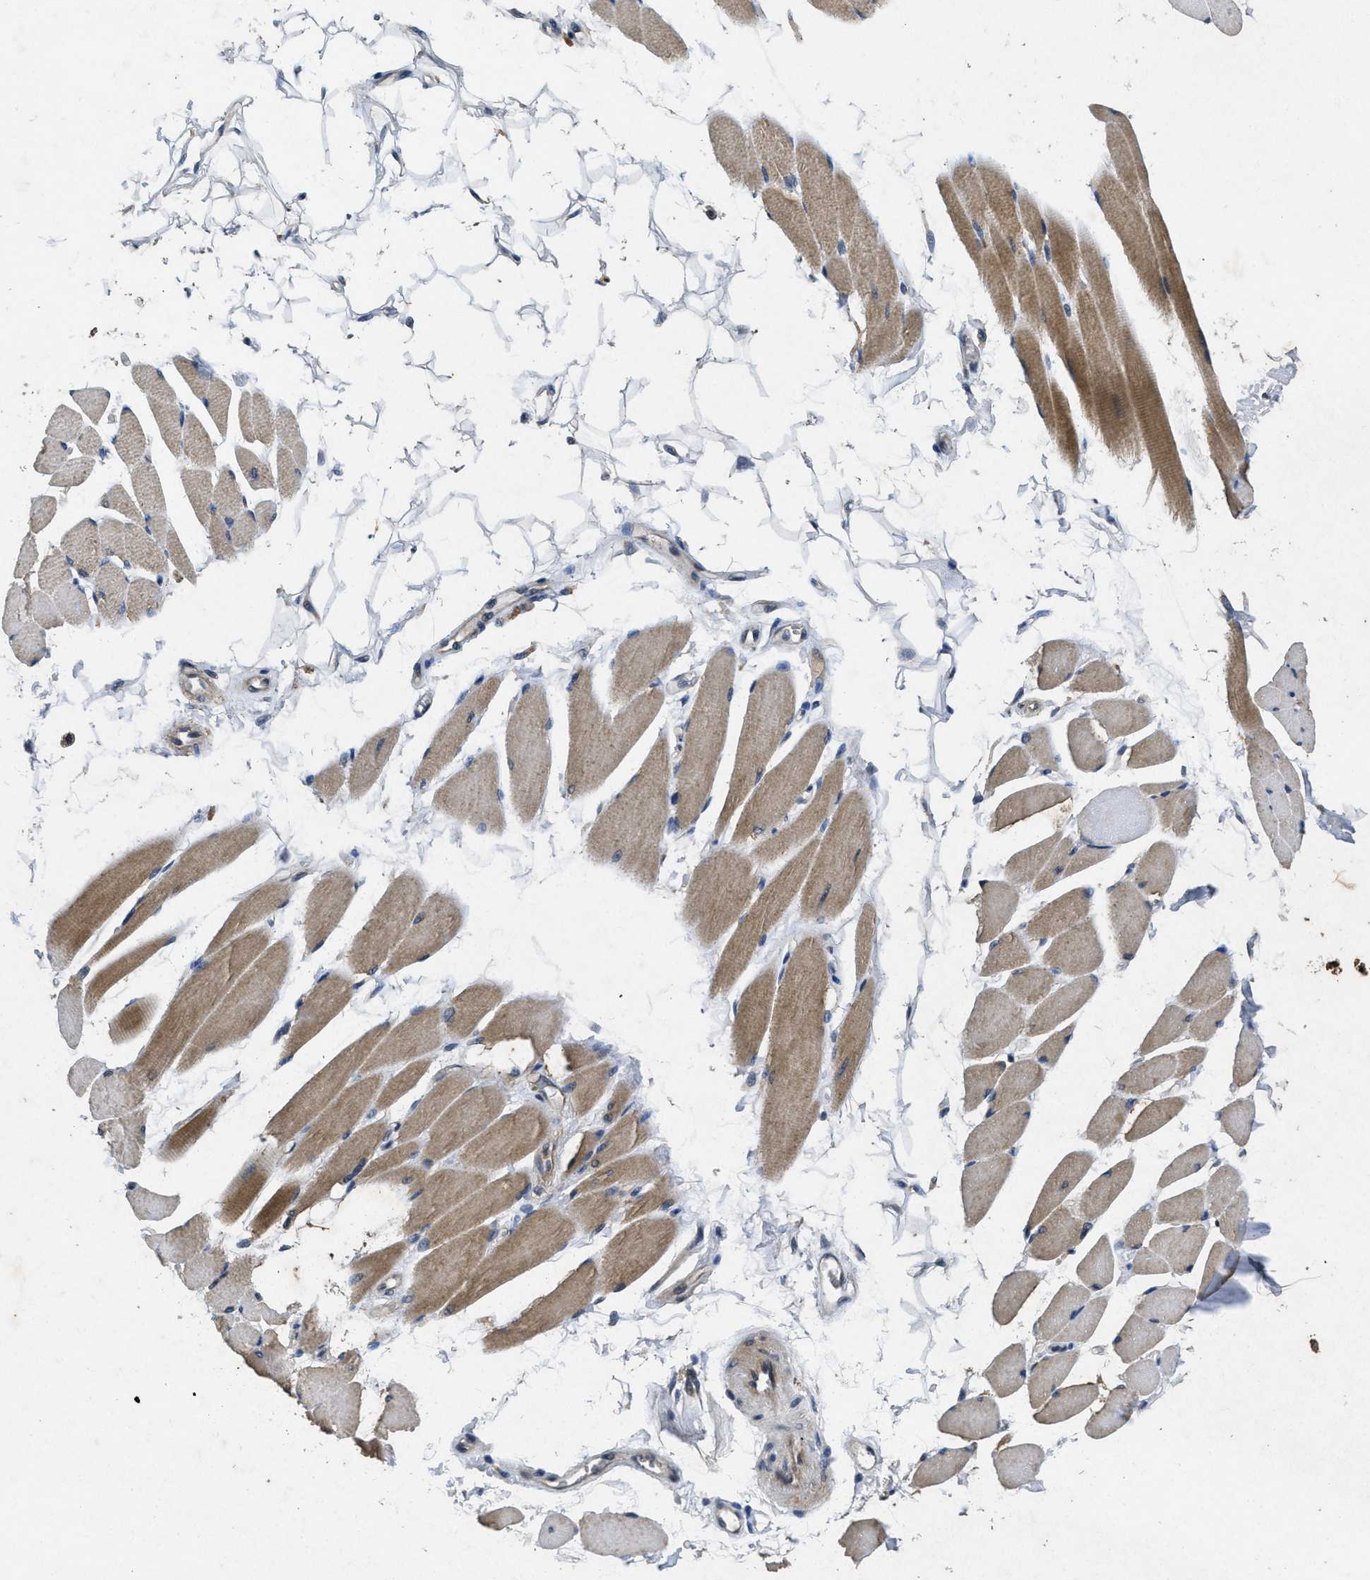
{"staining": {"intensity": "moderate", "quantity": ">75%", "location": "cytoplasmic/membranous"}, "tissue": "skeletal muscle", "cell_type": "Myocytes", "image_type": "normal", "snomed": [{"axis": "morphology", "description": "Normal tissue, NOS"}, {"axis": "topography", "description": "Skeletal muscle"}, {"axis": "topography", "description": "Oral tissue"}, {"axis": "topography", "description": "Peripheral nerve tissue"}], "caption": "Human skeletal muscle stained with a brown dye demonstrates moderate cytoplasmic/membranous positive expression in about >75% of myocytes.", "gene": "PAPOLG", "patient": {"sex": "female", "age": 84}}